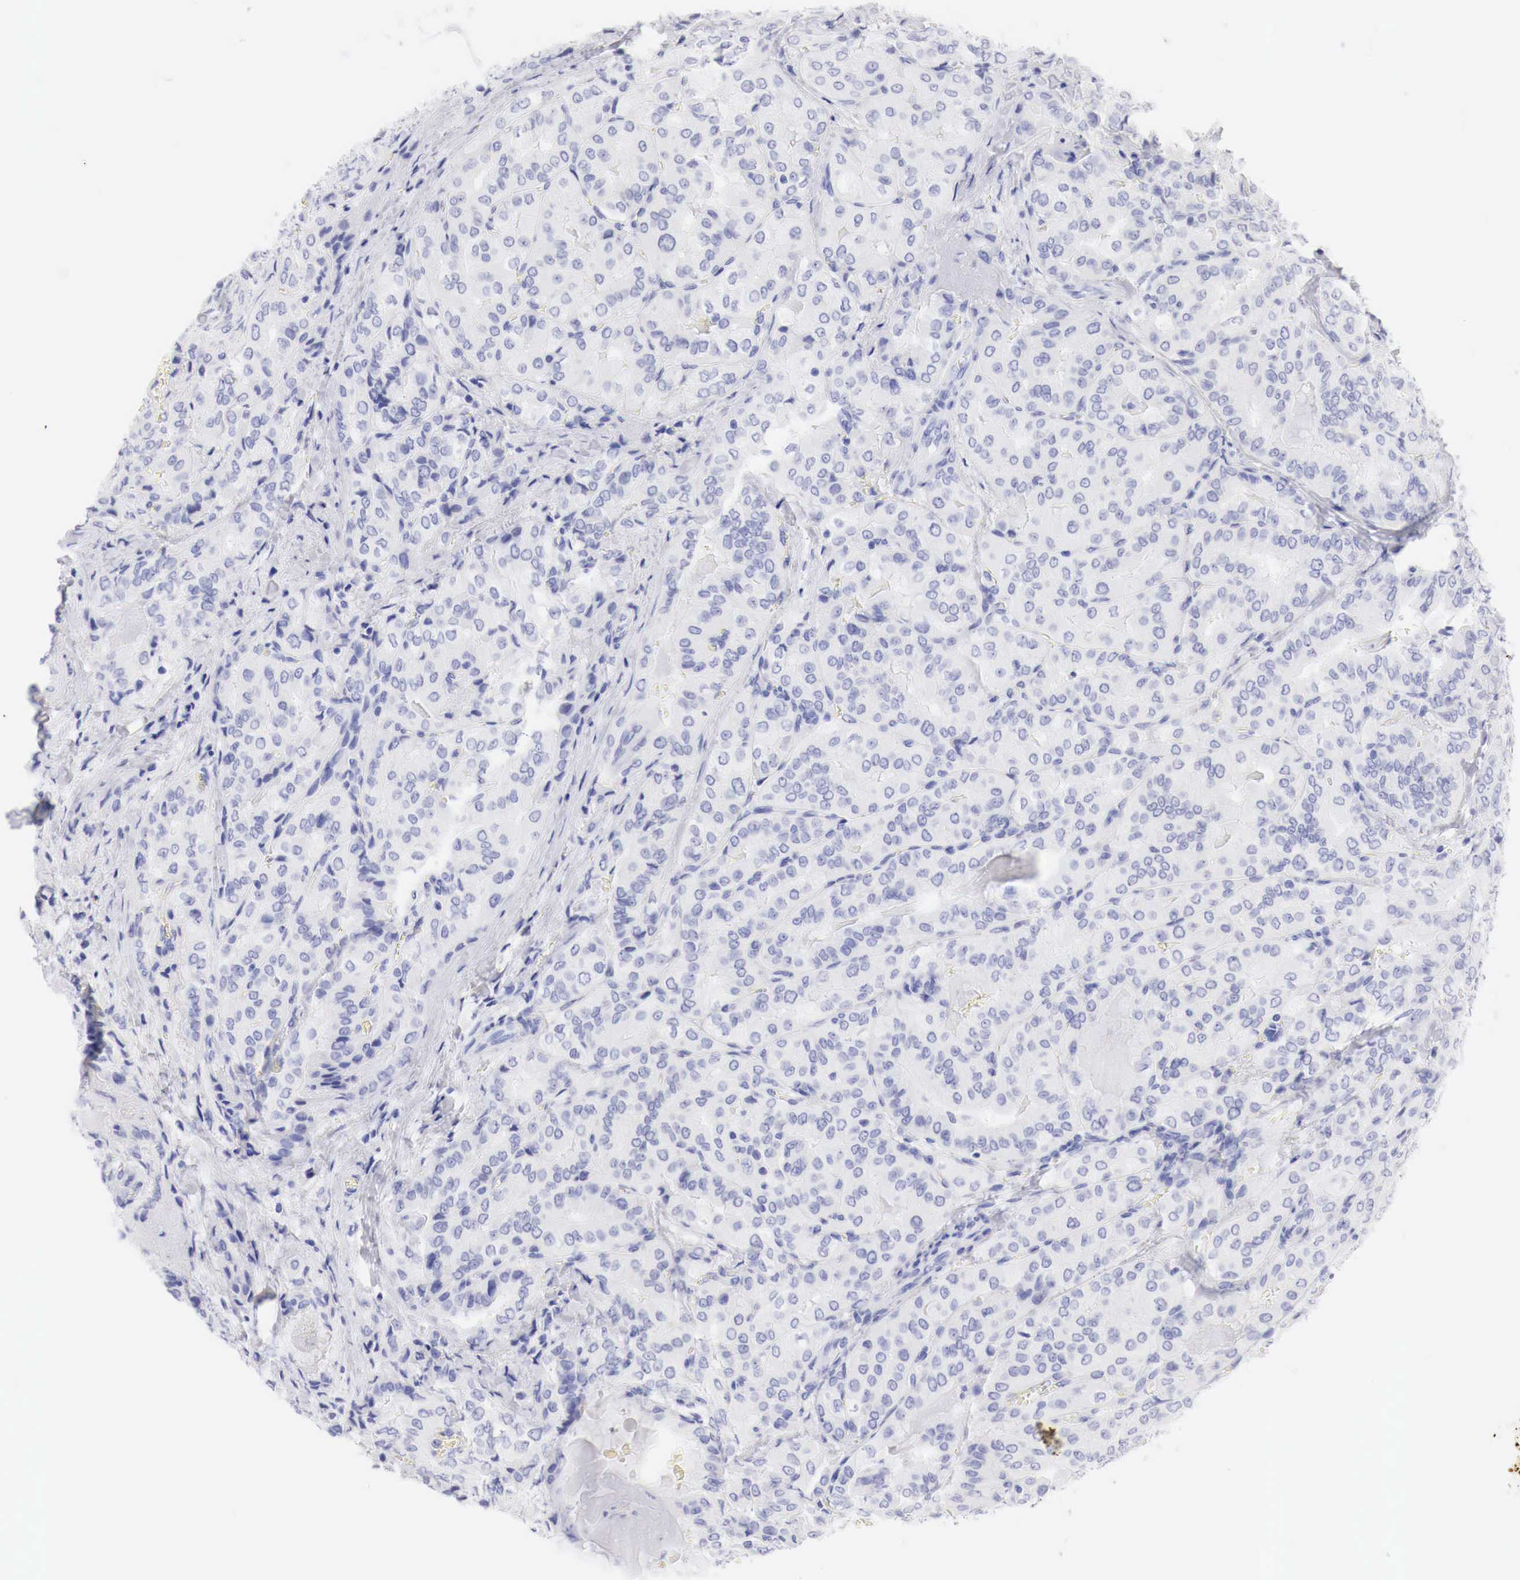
{"staining": {"intensity": "negative", "quantity": "none", "location": "none"}, "tissue": "thyroid cancer", "cell_type": "Tumor cells", "image_type": "cancer", "snomed": [{"axis": "morphology", "description": "Papillary adenocarcinoma, NOS"}, {"axis": "topography", "description": "Thyroid gland"}], "caption": "Protein analysis of papillary adenocarcinoma (thyroid) reveals no significant positivity in tumor cells.", "gene": "TYR", "patient": {"sex": "female", "age": 71}}